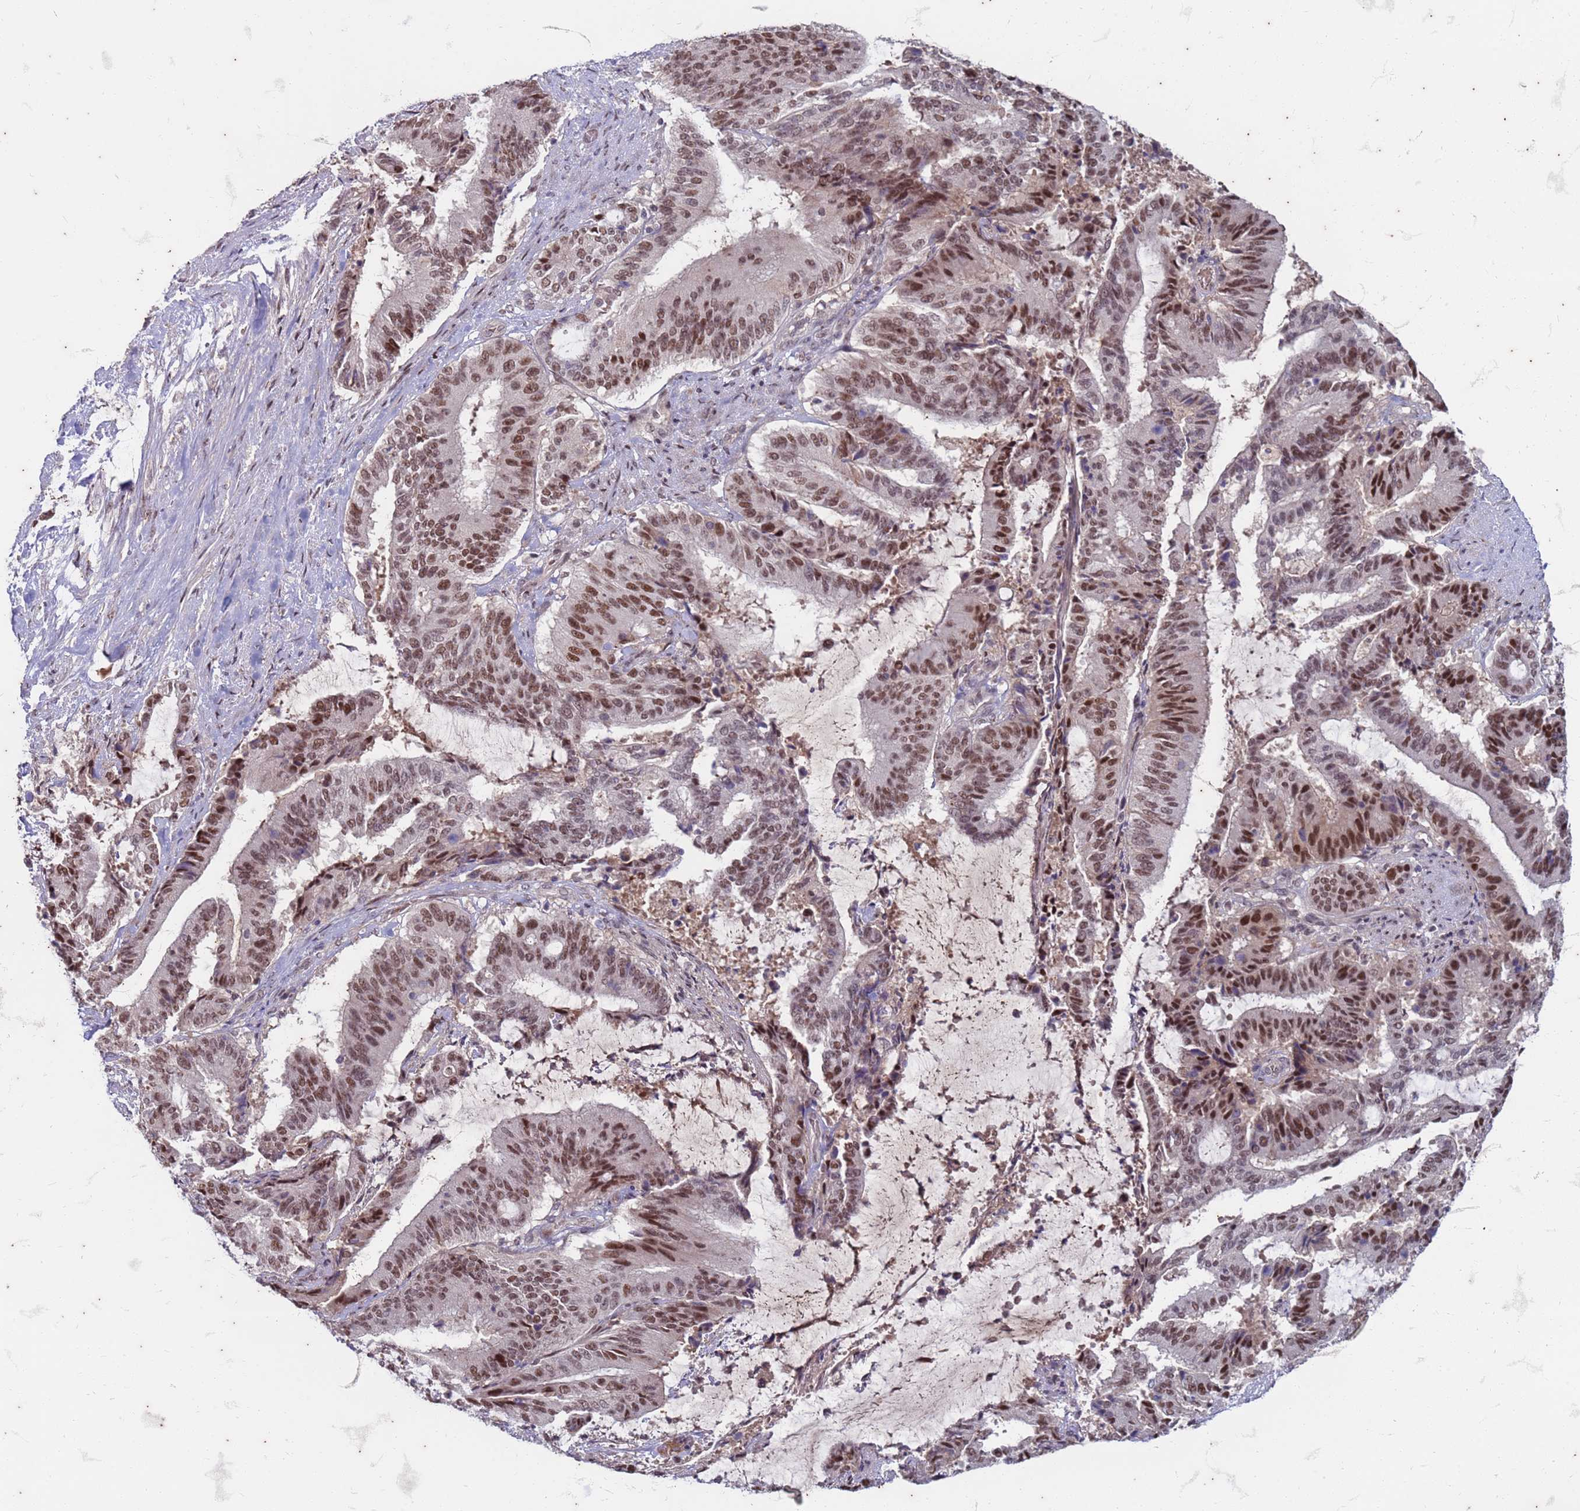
{"staining": {"intensity": "moderate", "quantity": ">75%", "location": "nuclear"}, "tissue": "liver cancer", "cell_type": "Tumor cells", "image_type": "cancer", "snomed": [{"axis": "morphology", "description": "Normal tissue, NOS"}, {"axis": "morphology", "description": "Cholangiocarcinoma"}, {"axis": "topography", "description": "Liver"}, {"axis": "topography", "description": "Peripheral nerve tissue"}], "caption": "Liver cancer (cholangiocarcinoma) stained with a protein marker shows moderate staining in tumor cells.", "gene": "TRMT6", "patient": {"sex": "female", "age": 73}}